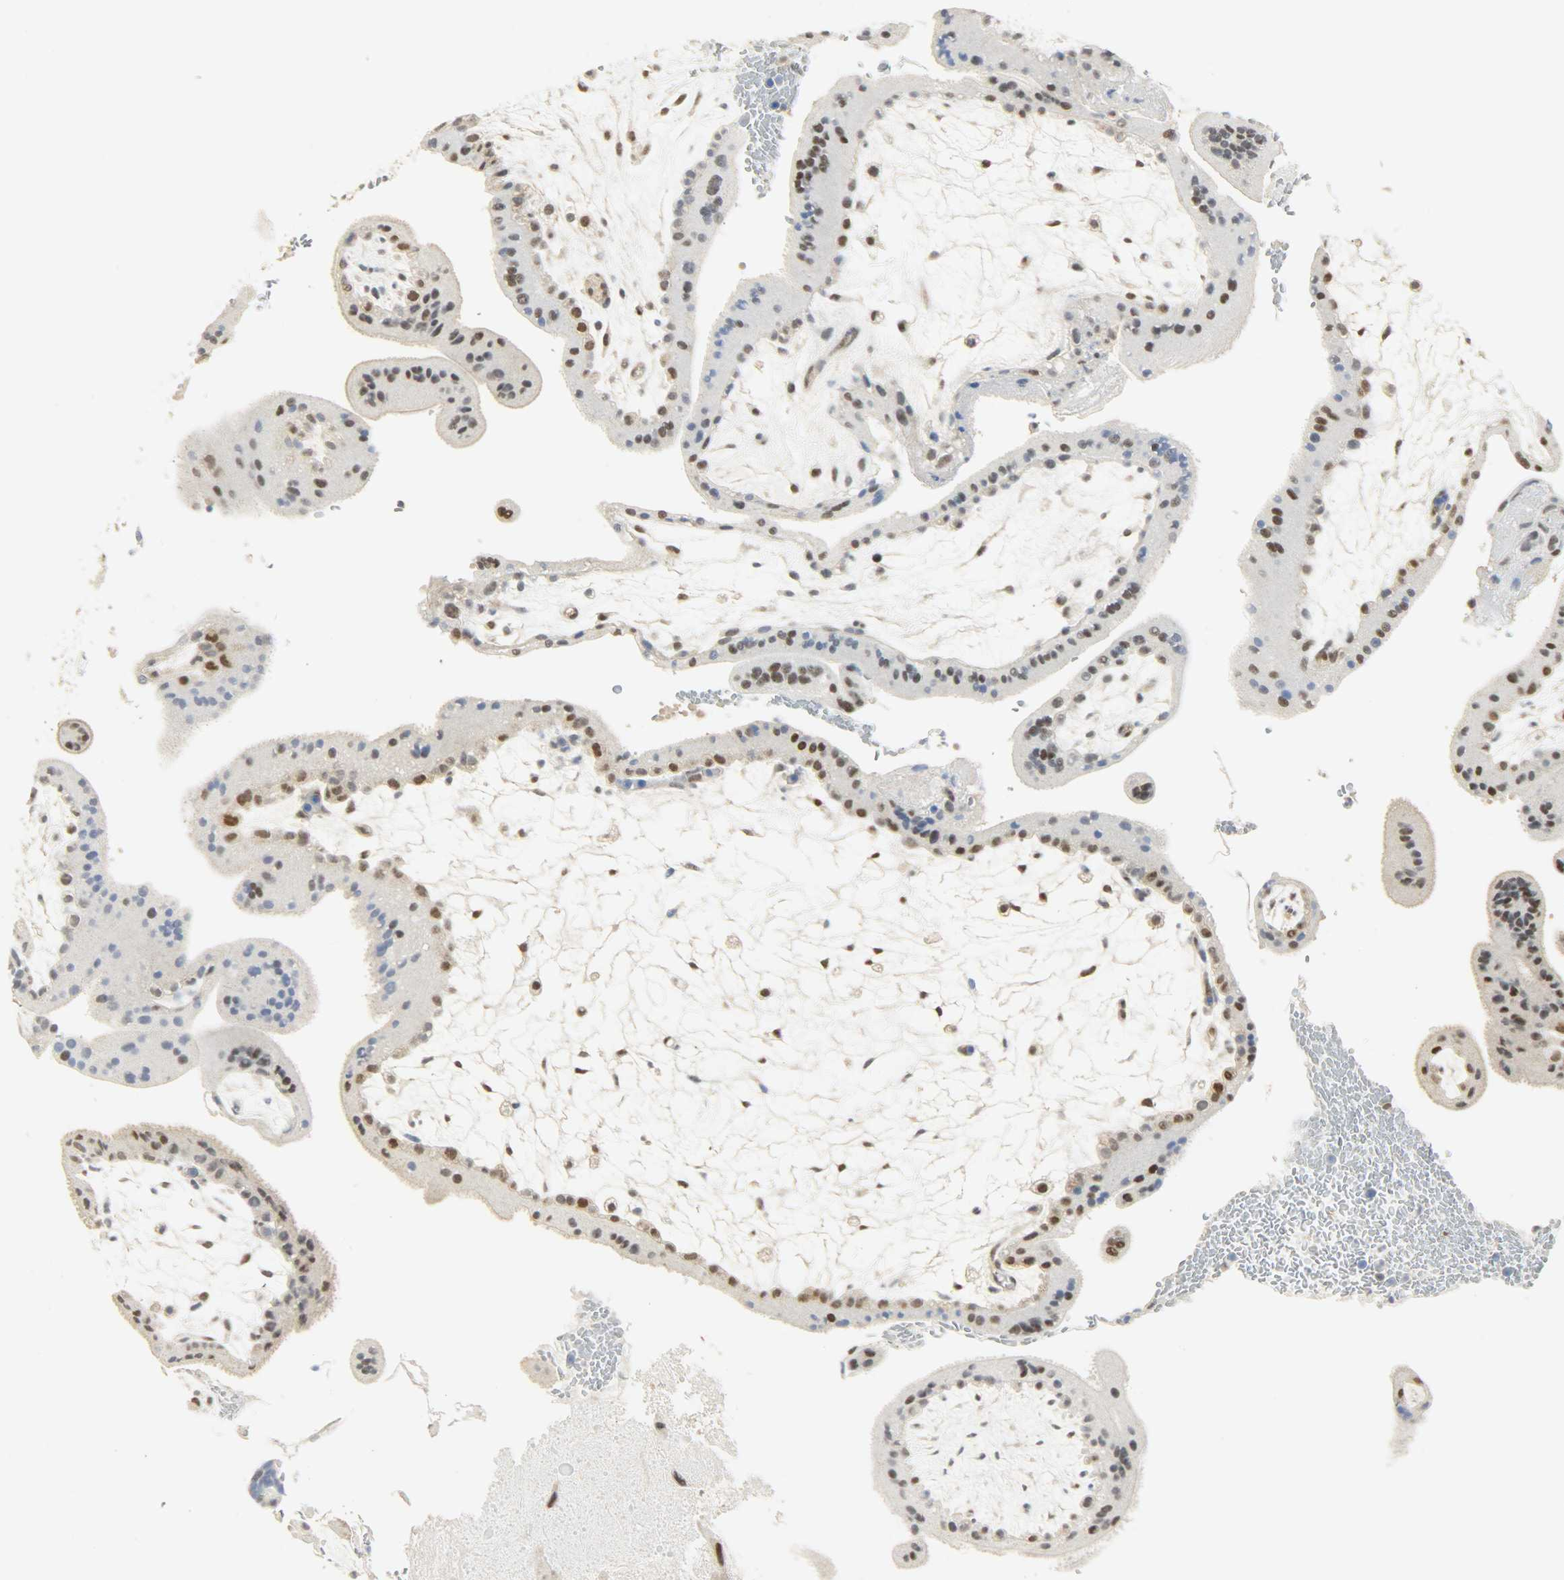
{"staining": {"intensity": "moderate", "quantity": "25%-75%", "location": "nuclear"}, "tissue": "placenta", "cell_type": "Trophoblastic cells", "image_type": "normal", "snomed": [{"axis": "morphology", "description": "Normal tissue, NOS"}, {"axis": "topography", "description": "Placenta"}], "caption": "IHC micrograph of unremarkable placenta: human placenta stained using immunohistochemistry (IHC) exhibits medium levels of moderate protein expression localized specifically in the nuclear of trophoblastic cells, appearing as a nuclear brown color.", "gene": "NPEPL1", "patient": {"sex": "female", "age": 35}}